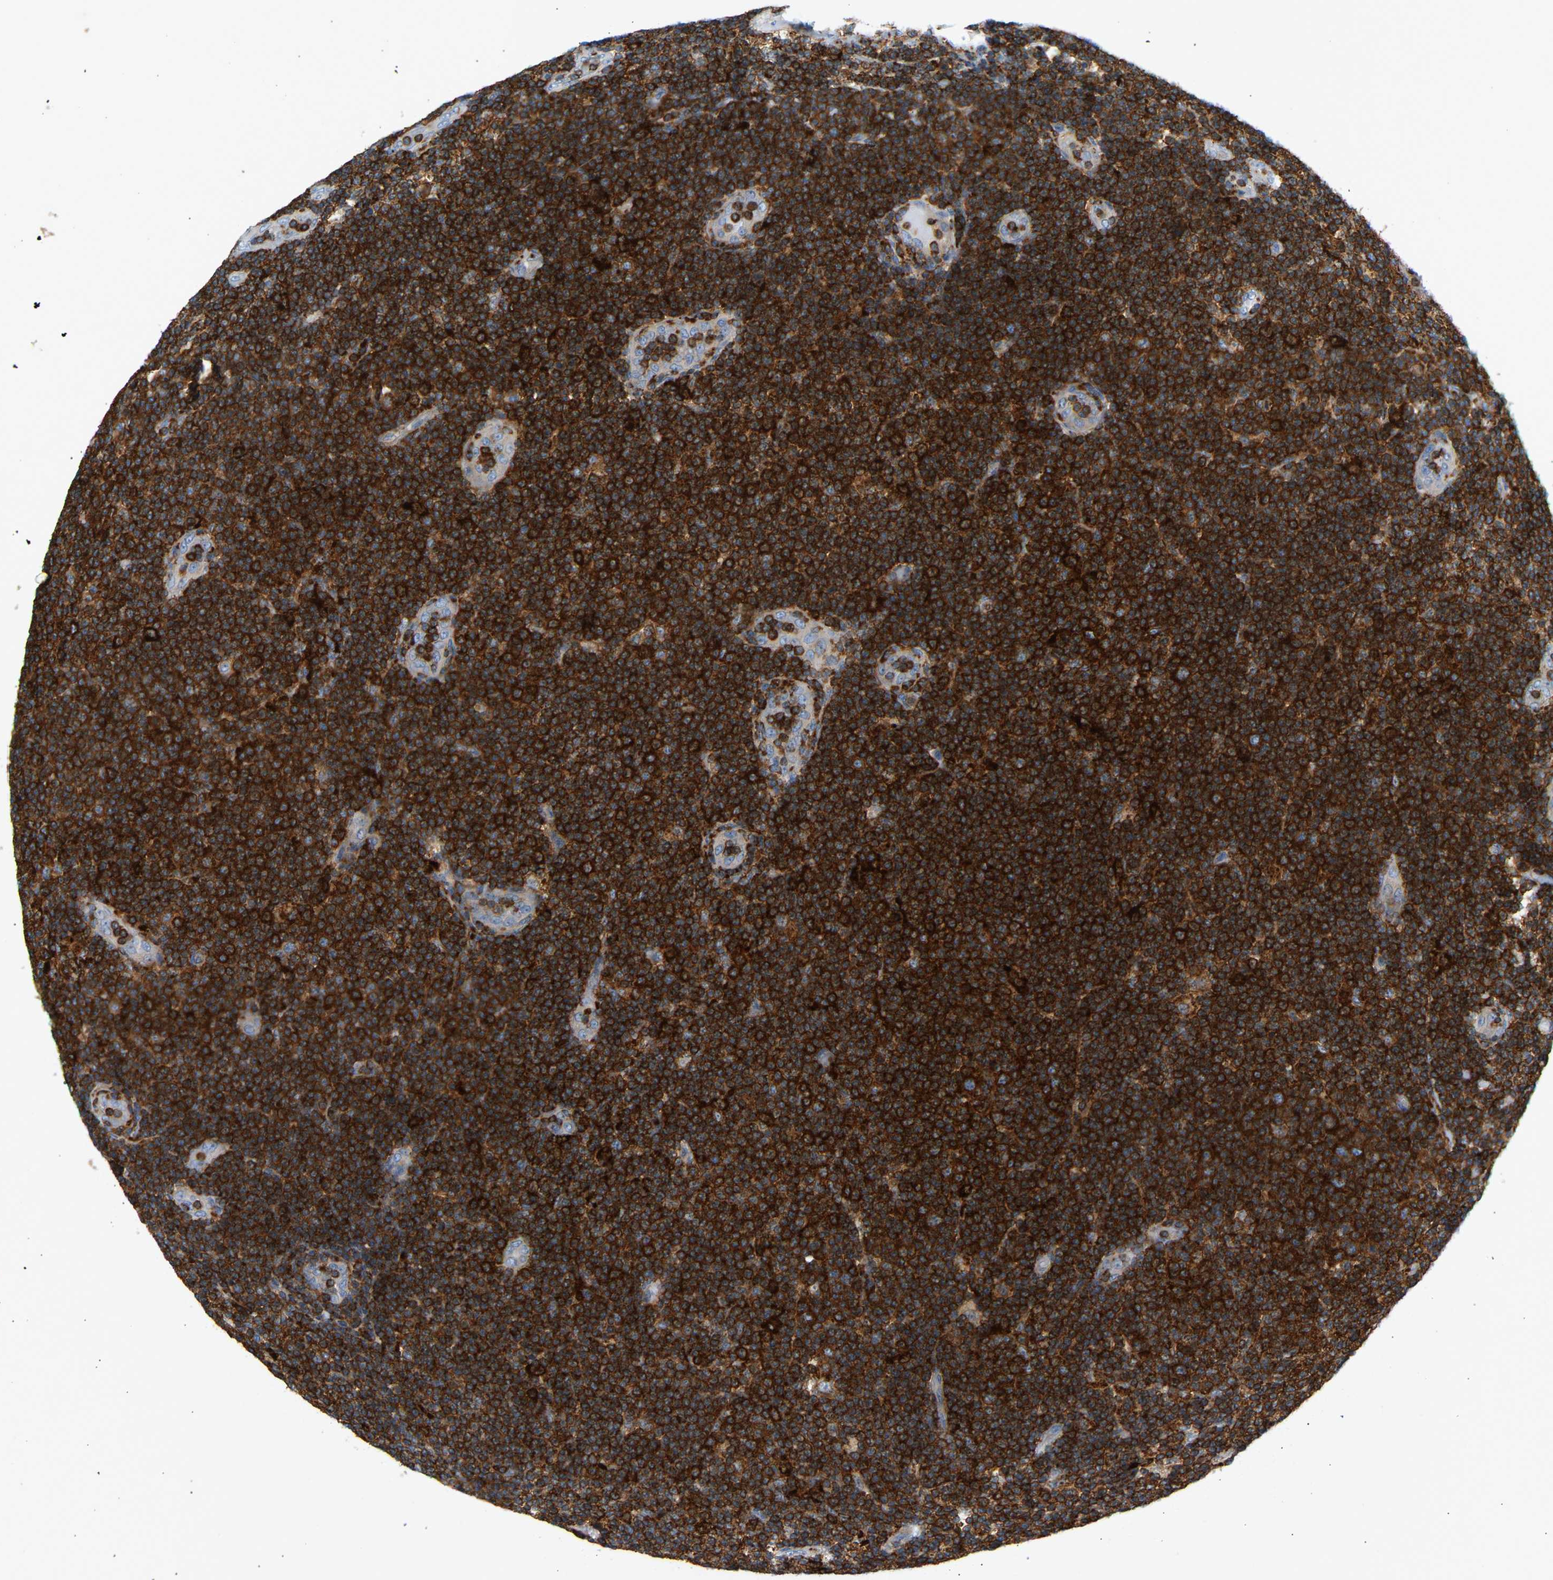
{"staining": {"intensity": "strong", "quantity": ">75%", "location": "cytoplasmic/membranous"}, "tissue": "lymphoma", "cell_type": "Tumor cells", "image_type": "cancer", "snomed": [{"axis": "morphology", "description": "Malignant lymphoma, non-Hodgkin's type, Low grade"}, {"axis": "topography", "description": "Lymph node"}], "caption": "Strong cytoplasmic/membranous protein staining is appreciated in approximately >75% of tumor cells in lymphoma.", "gene": "FNBP1", "patient": {"sex": "male", "age": 83}}